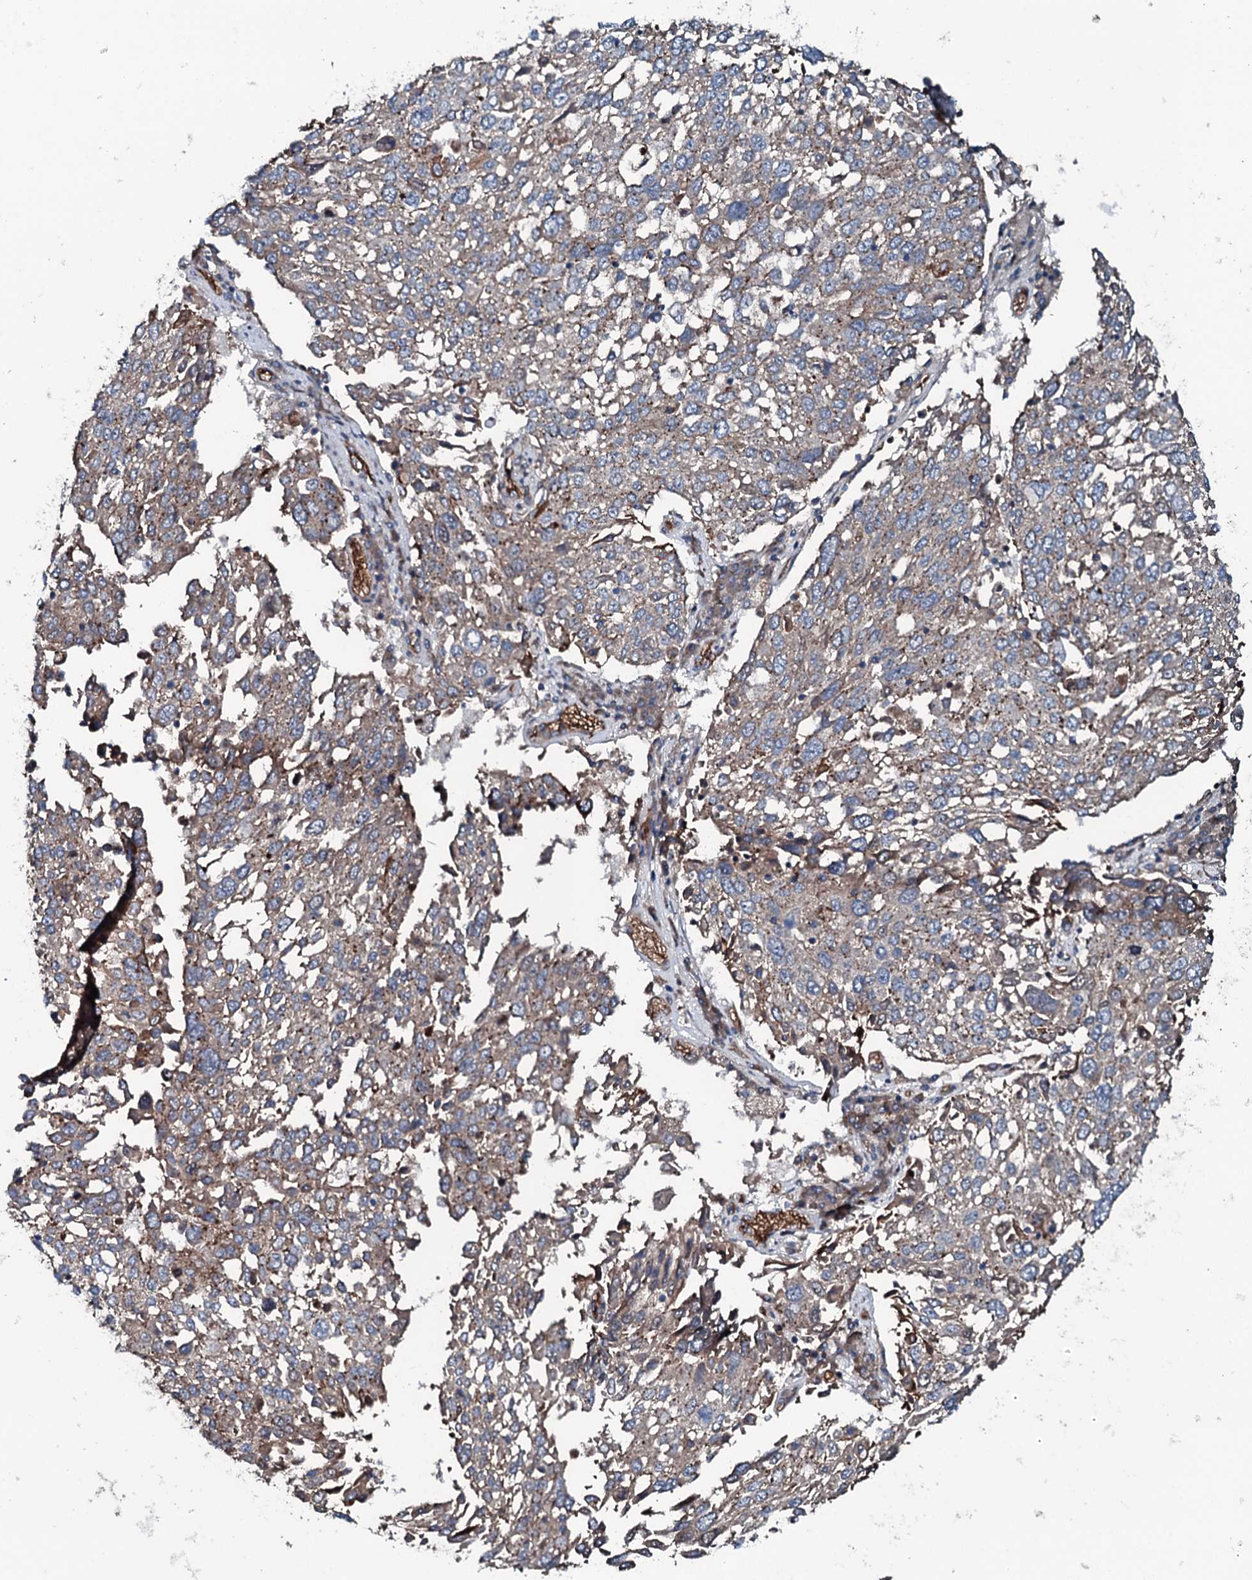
{"staining": {"intensity": "weak", "quantity": "25%-75%", "location": "cytoplasmic/membranous"}, "tissue": "lung cancer", "cell_type": "Tumor cells", "image_type": "cancer", "snomed": [{"axis": "morphology", "description": "Squamous cell carcinoma, NOS"}, {"axis": "topography", "description": "Lung"}], "caption": "A high-resolution image shows immunohistochemistry (IHC) staining of lung cancer, which reveals weak cytoplasmic/membranous positivity in about 25%-75% of tumor cells.", "gene": "TRIM7", "patient": {"sex": "male", "age": 65}}